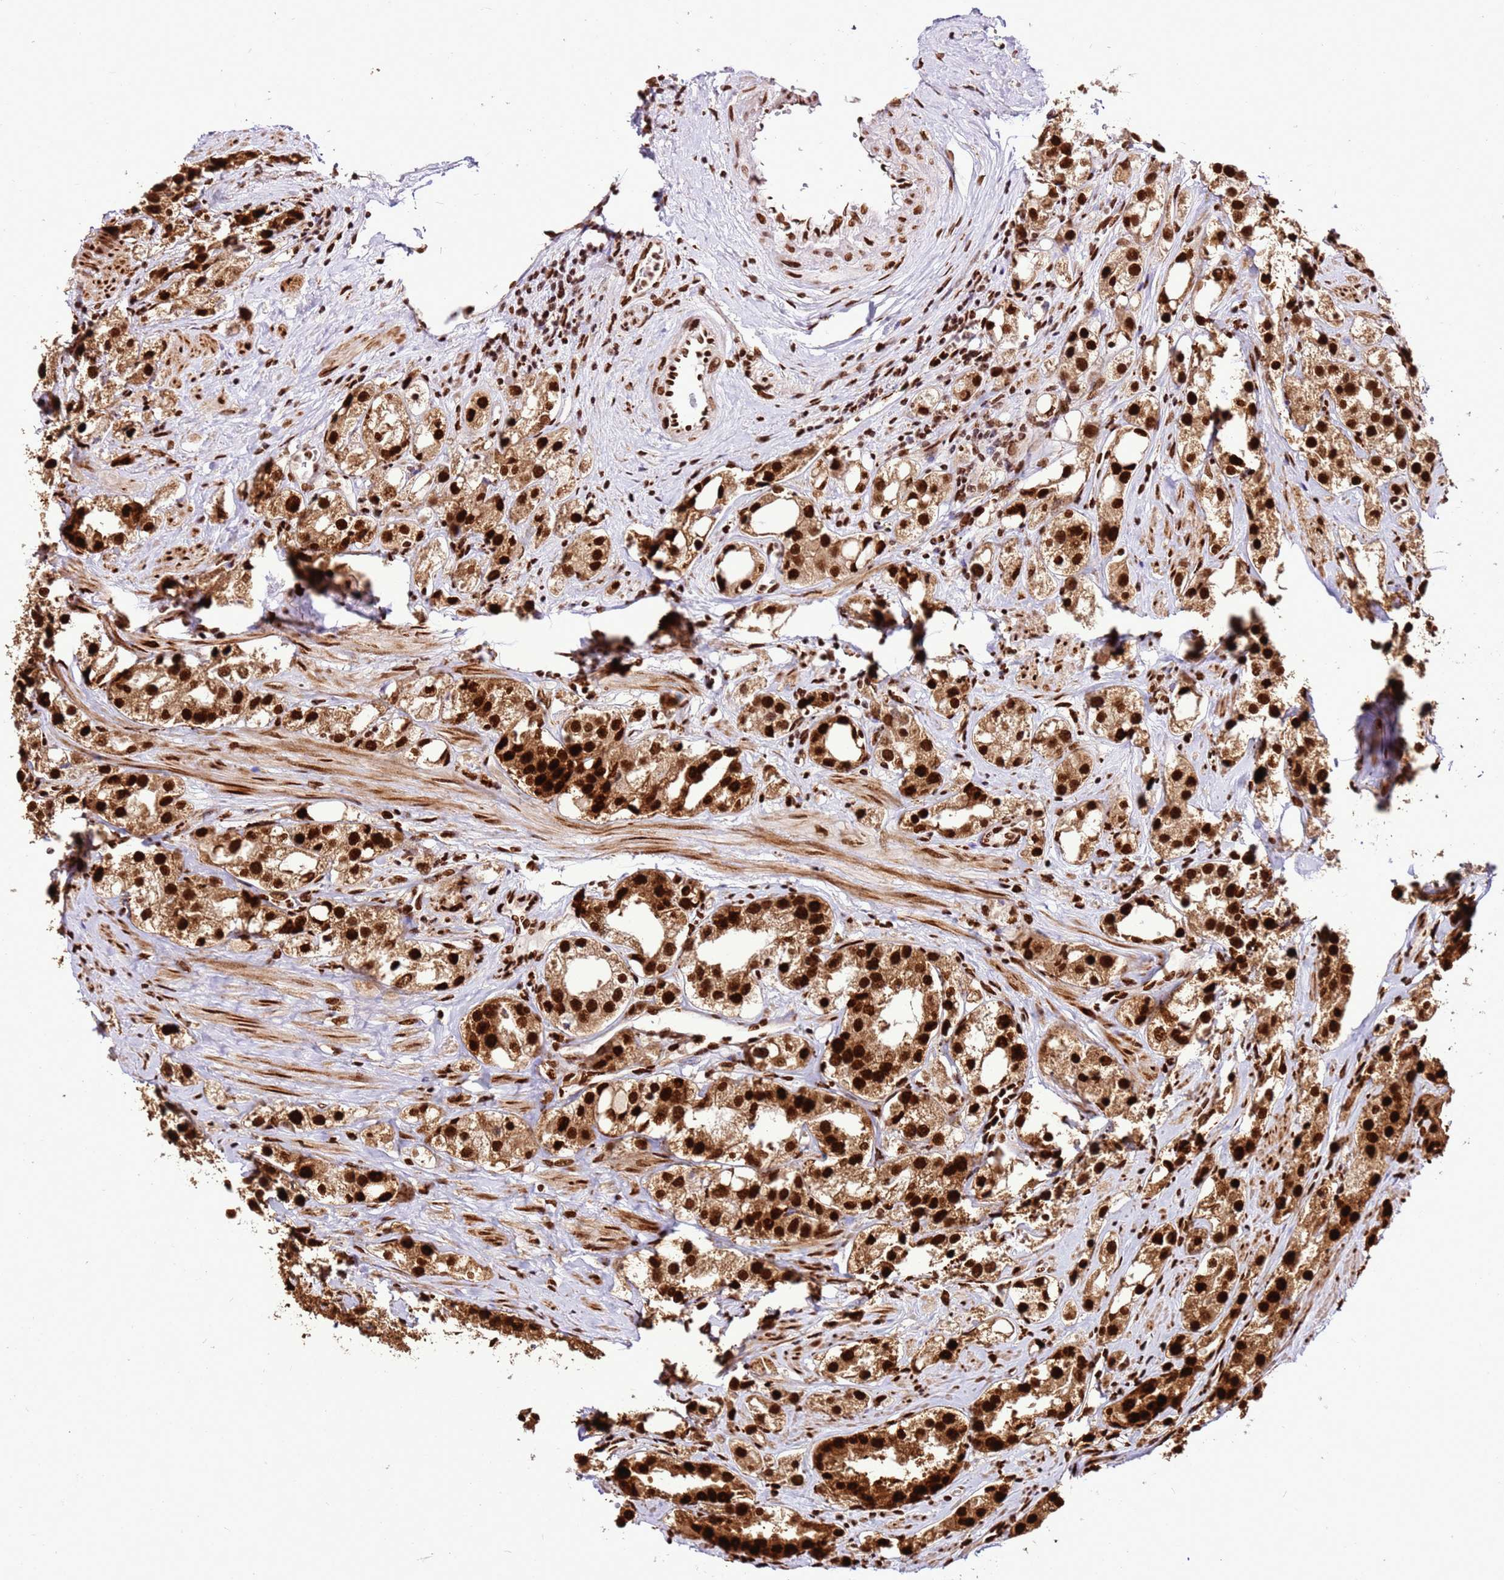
{"staining": {"intensity": "strong", "quantity": ">75%", "location": "cytoplasmic/membranous,nuclear"}, "tissue": "prostate cancer", "cell_type": "Tumor cells", "image_type": "cancer", "snomed": [{"axis": "morphology", "description": "Adenocarcinoma, NOS"}, {"axis": "topography", "description": "Prostate"}], "caption": "Immunohistochemistry (IHC) staining of prostate cancer (adenocarcinoma), which exhibits high levels of strong cytoplasmic/membranous and nuclear expression in approximately >75% of tumor cells indicating strong cytoplasmic/membranous and nuclear protein staining. The staining was performed using DAB (3,3'-diaminobenzidine) (brown) for protein detection and nuclei were counterstained in hematoxylin (blue).", "gene": "HNRNPAB", "patient": {"sex": "male", "age": 79}}